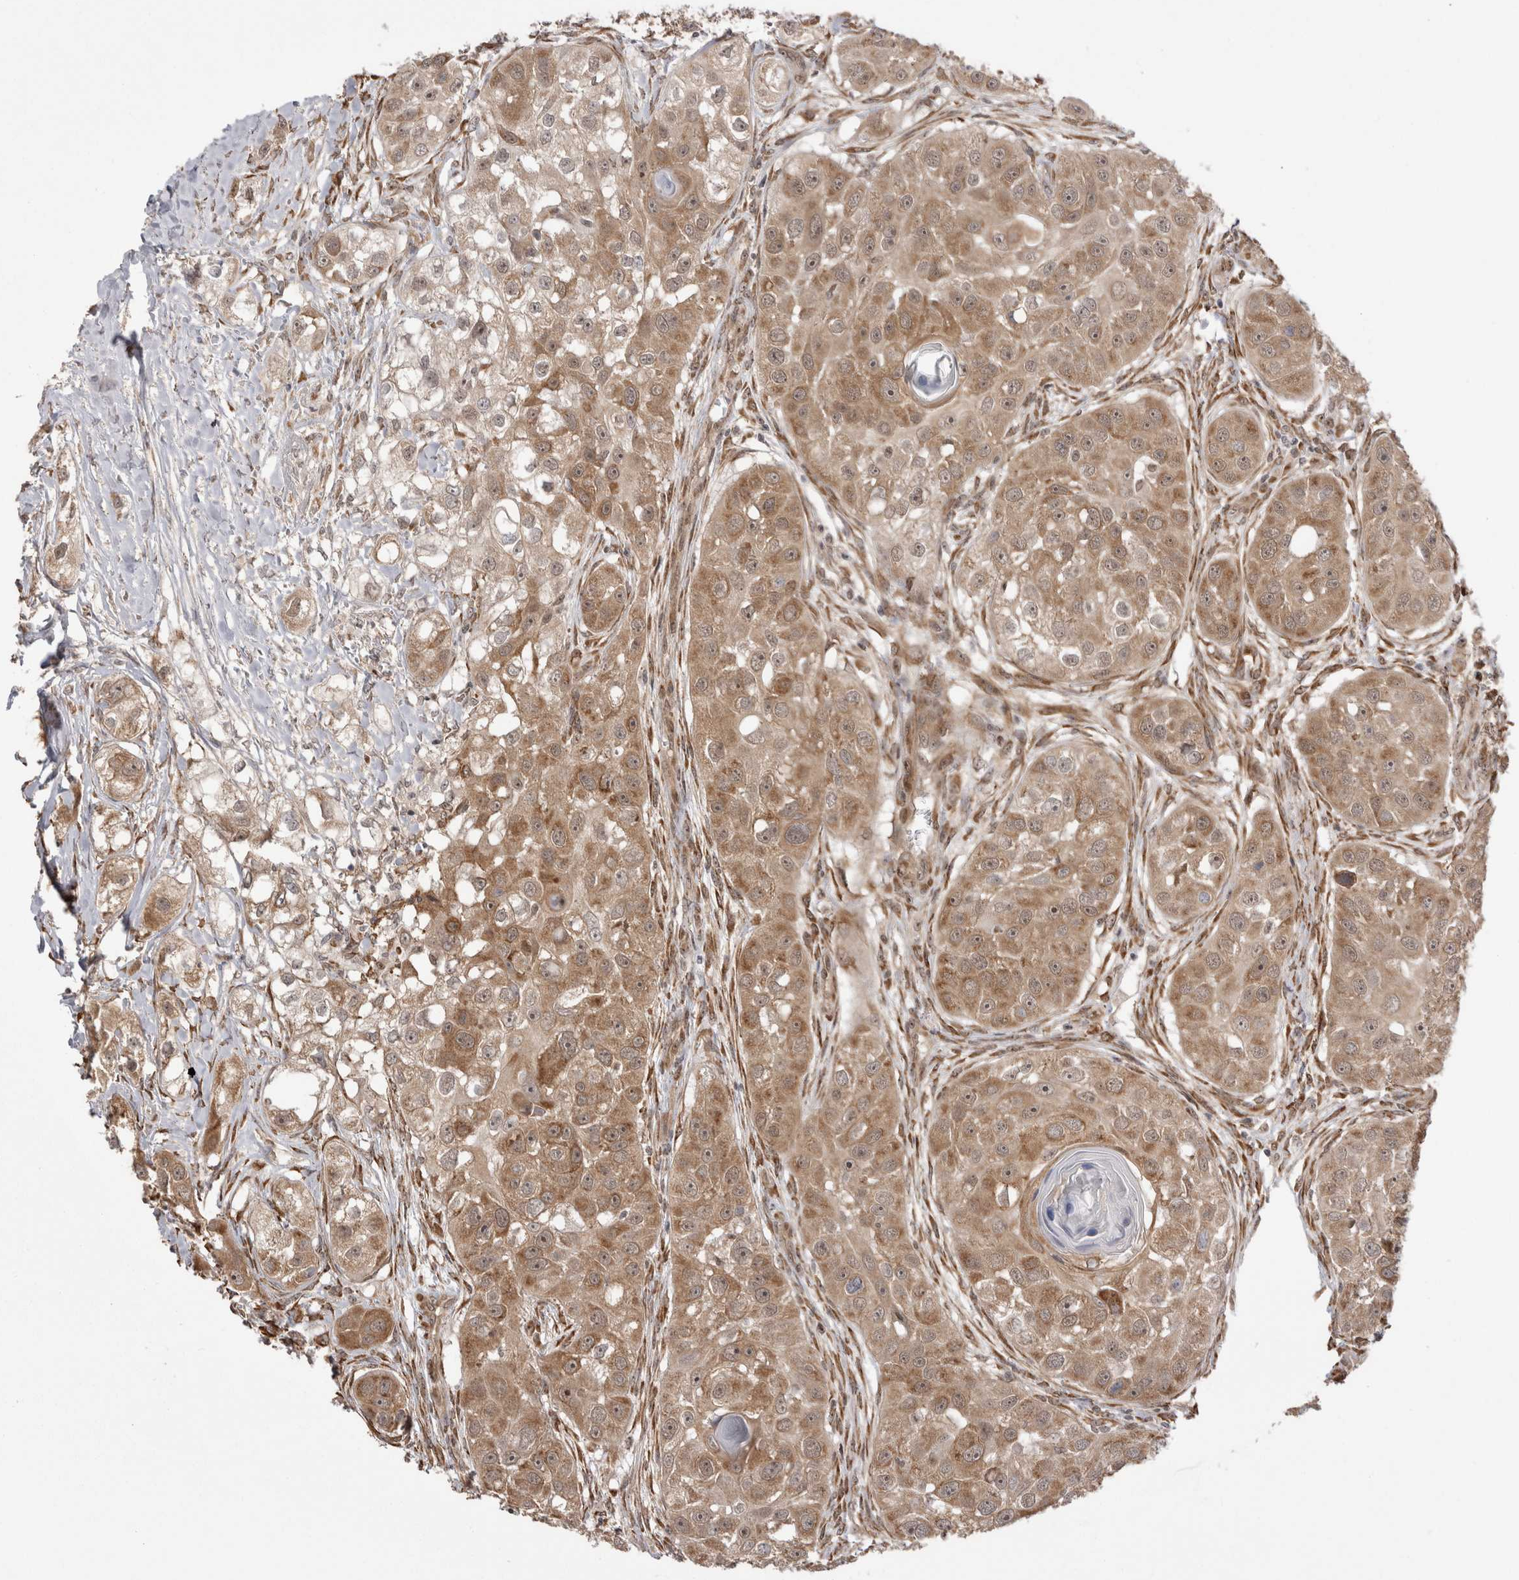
{"staining": {"intensity": "moderate", "quantity": ">75%", "location": "cytoplasmic/membranous,nuclear"}, "tissue": "head and neck cancer", "cell_type": "Tumor cells", "image_type": "cancer", "snomed": [{"axis": "morphology", "description": "Normal tissue, NOS"}, {"axis": "morphology", "description": "Squamous cell carcinoma, NOS"}, {"axis": "topography", "description": "Skeletal muscle"}, {"axis": "topography", "description": "Head-Neck"}], "caption": "Immunohistochemistry image of human squamous cell carcinoma (head and neck) stained for a protein (brown), which displays medium levels of moderate cytoplasmic/membranous and nuclear positivity in about >75% of tumor cells.", "gene": "EXOSC4", "patient": {"sex": "male", "age": 51}}